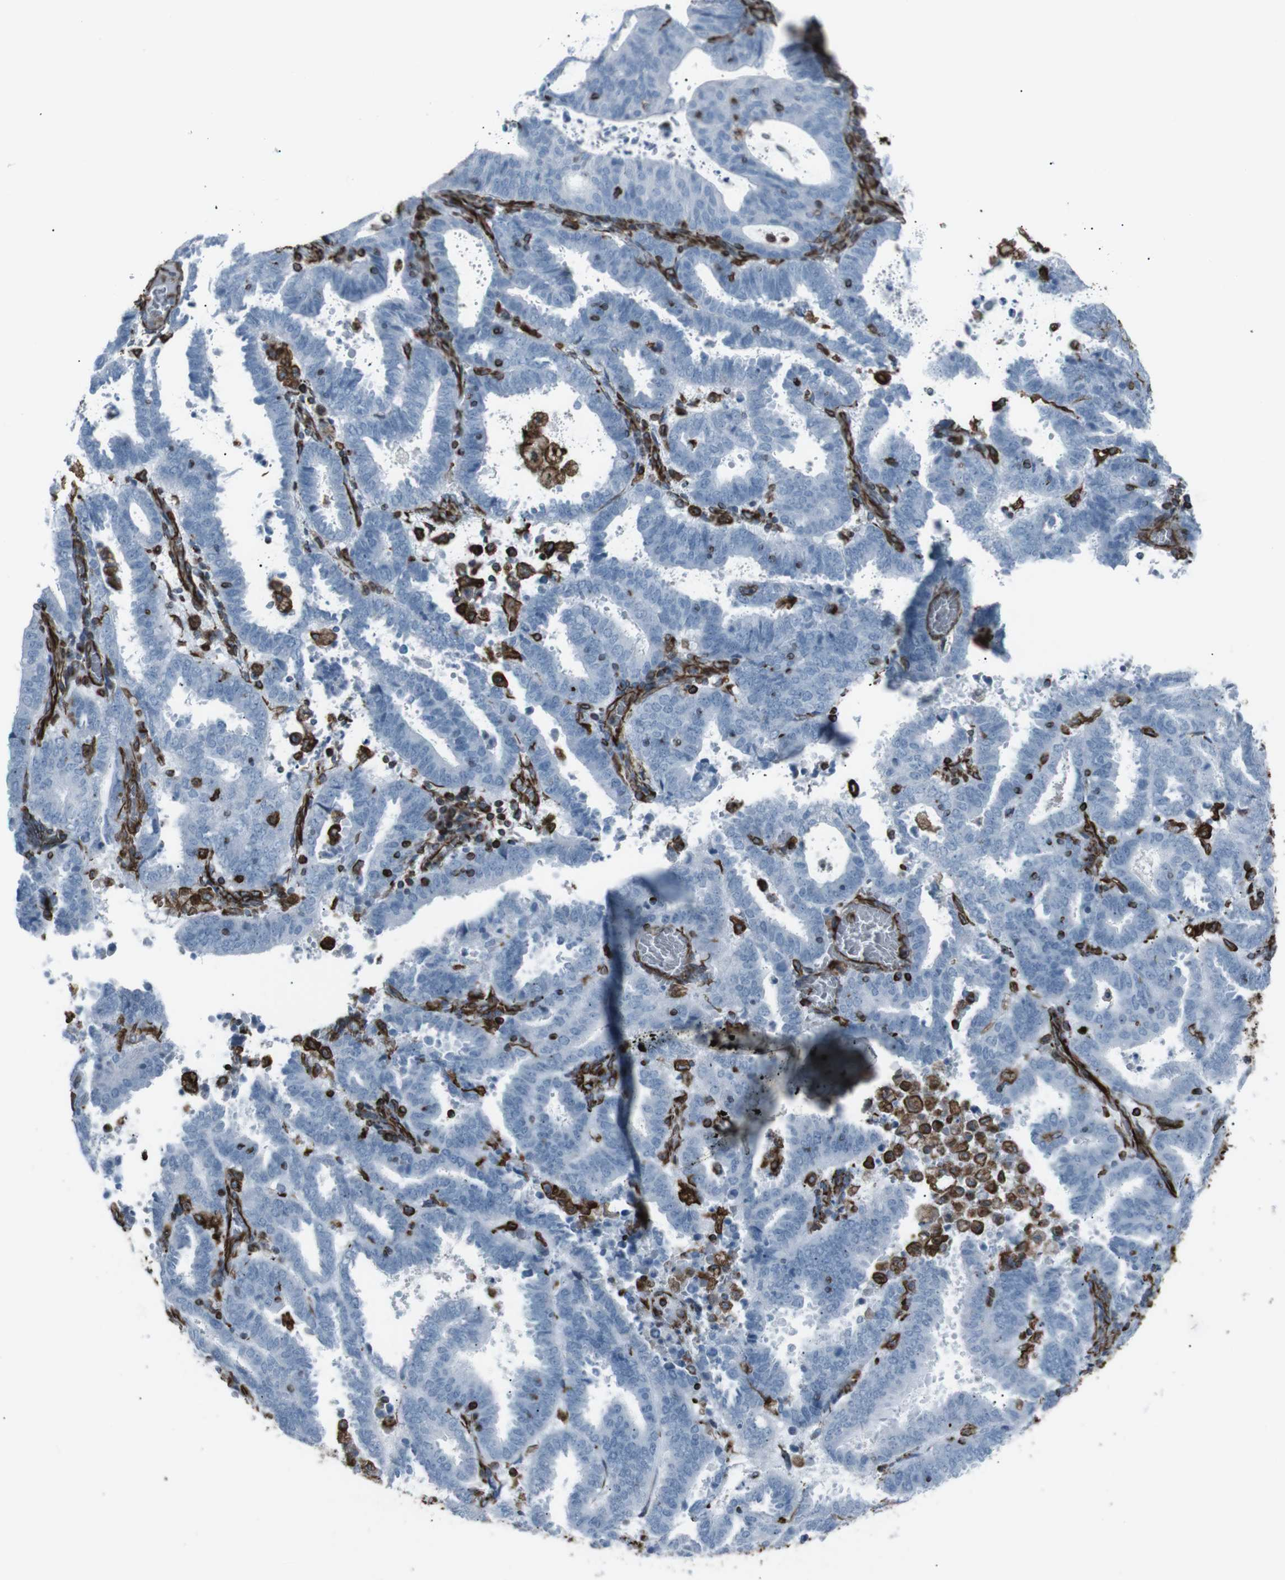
{"staining": {"intensity": "negative", "quantity": "none", "location": "none"}, "tissue": "endometrial cancer", "cell_type": "Tumor cells", "image_type": "cancer", "snomed": [{"axis": "morphology", "description": "Adenocarcinoma, NOS"}, {"axis": "topography", "description": "Uterus"}], "caption": "IHC histopathology image of endometrial cancer stained for a protein (brown), which exhibits no expression in tumor cells.", "gene": "ZDHHC6", "patient": {"sex": "female", "age": 83}}